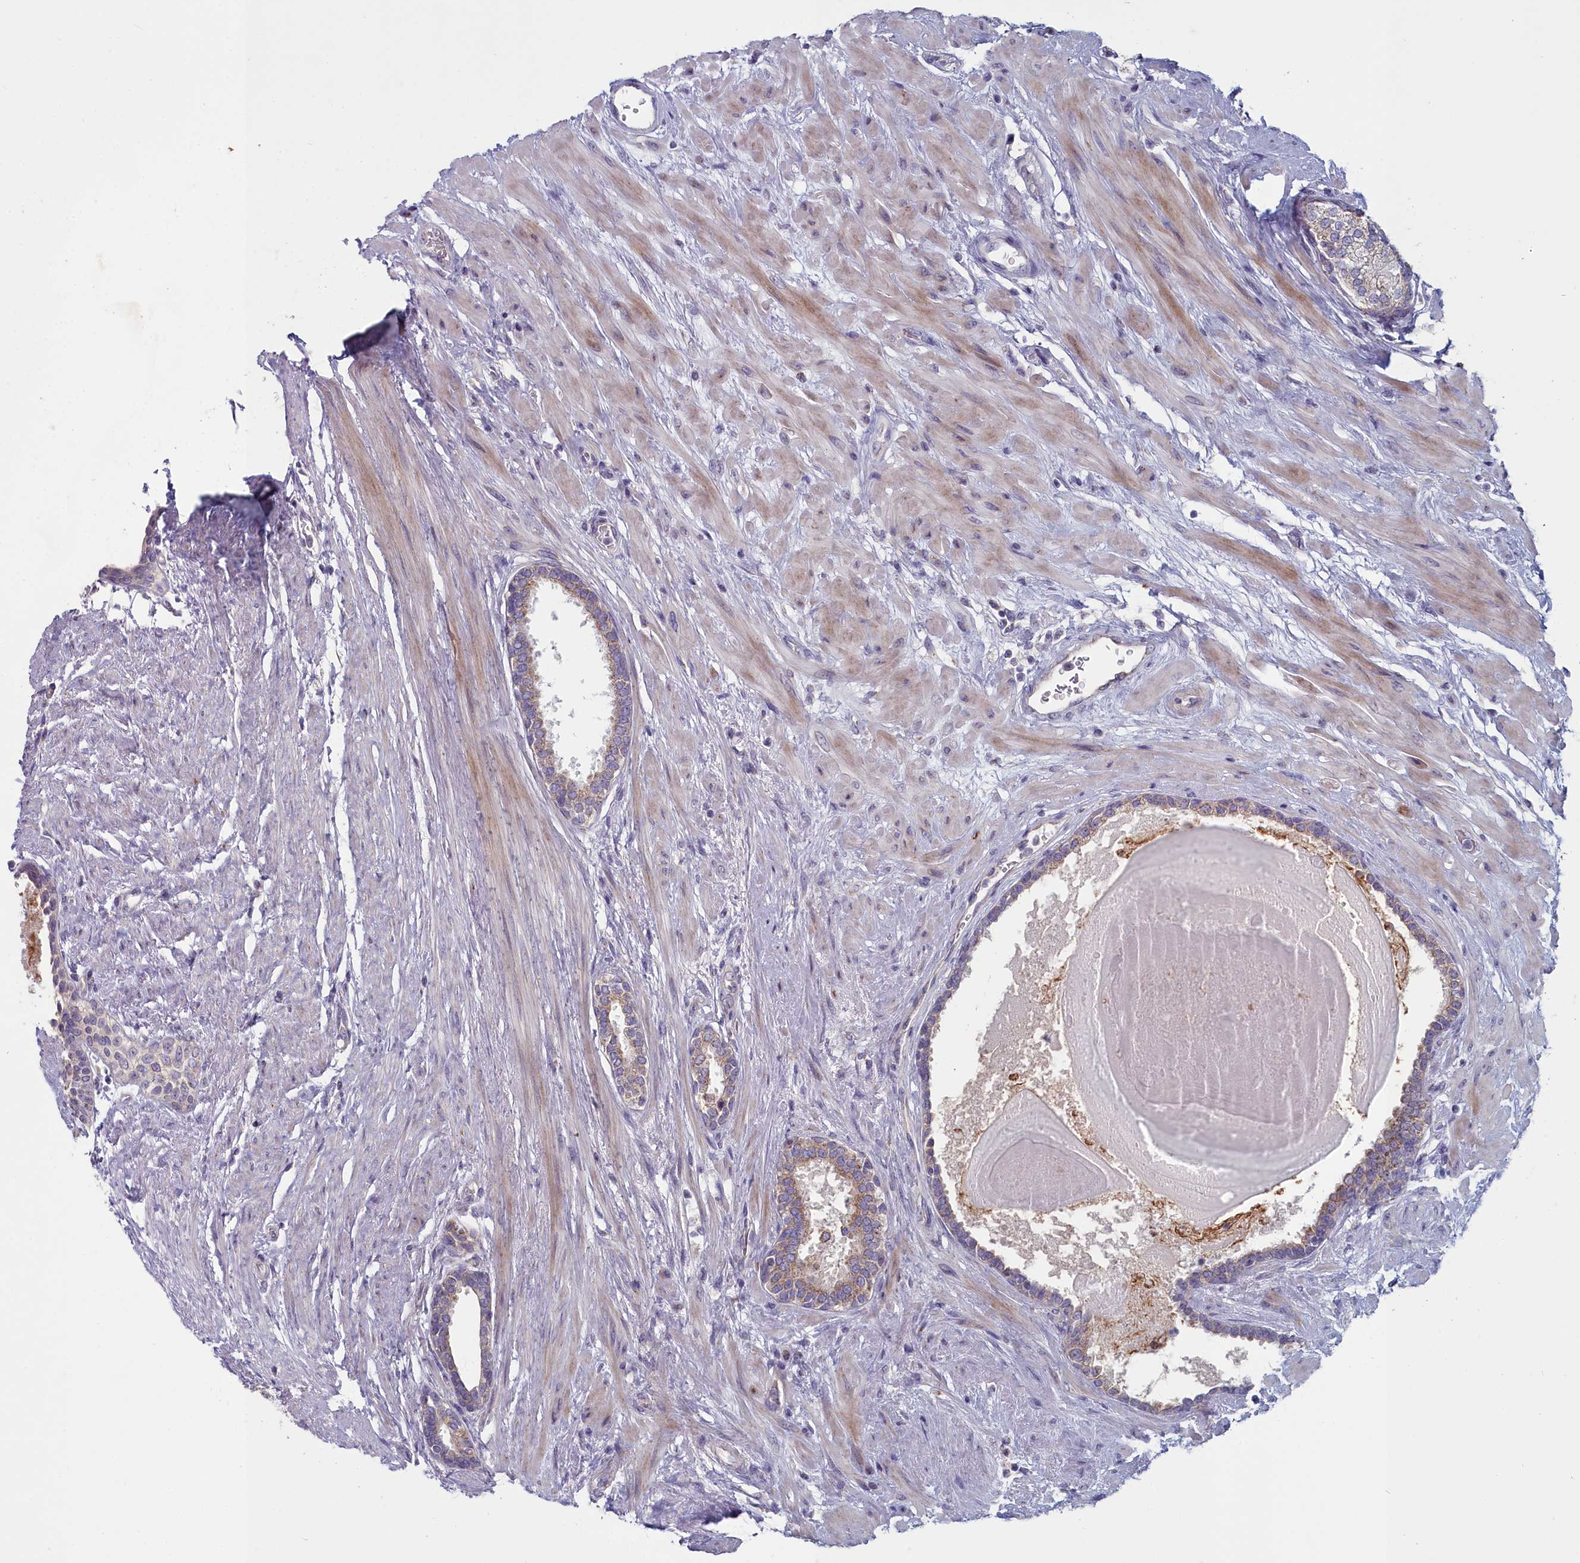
{"staining": {"intensity": "weak", "quantity": "<25%", "location": "cytoplasmic/membranous"}, "tissue": "prostate", "cell_type": "Glandular cells", "image_type": "normal", "snomed": [{"axis": "morphology", "description": "Normal tissue, NOS"}, {"axis": "topography", "description": "Prostate"}], "caption": "Immunohistochemical staining of unremarkable human prostate exhibits no significant positivity in glandular cells. The staining was performed using DAB (3,3'-diaminobenzidine) to visualize the protein expression in brown, while the nuclei were stained in blue with hematoxylin (Magnification: 20x).", "gene": "INSYN2A", "patient": {"sex": "male", "age": 57}}